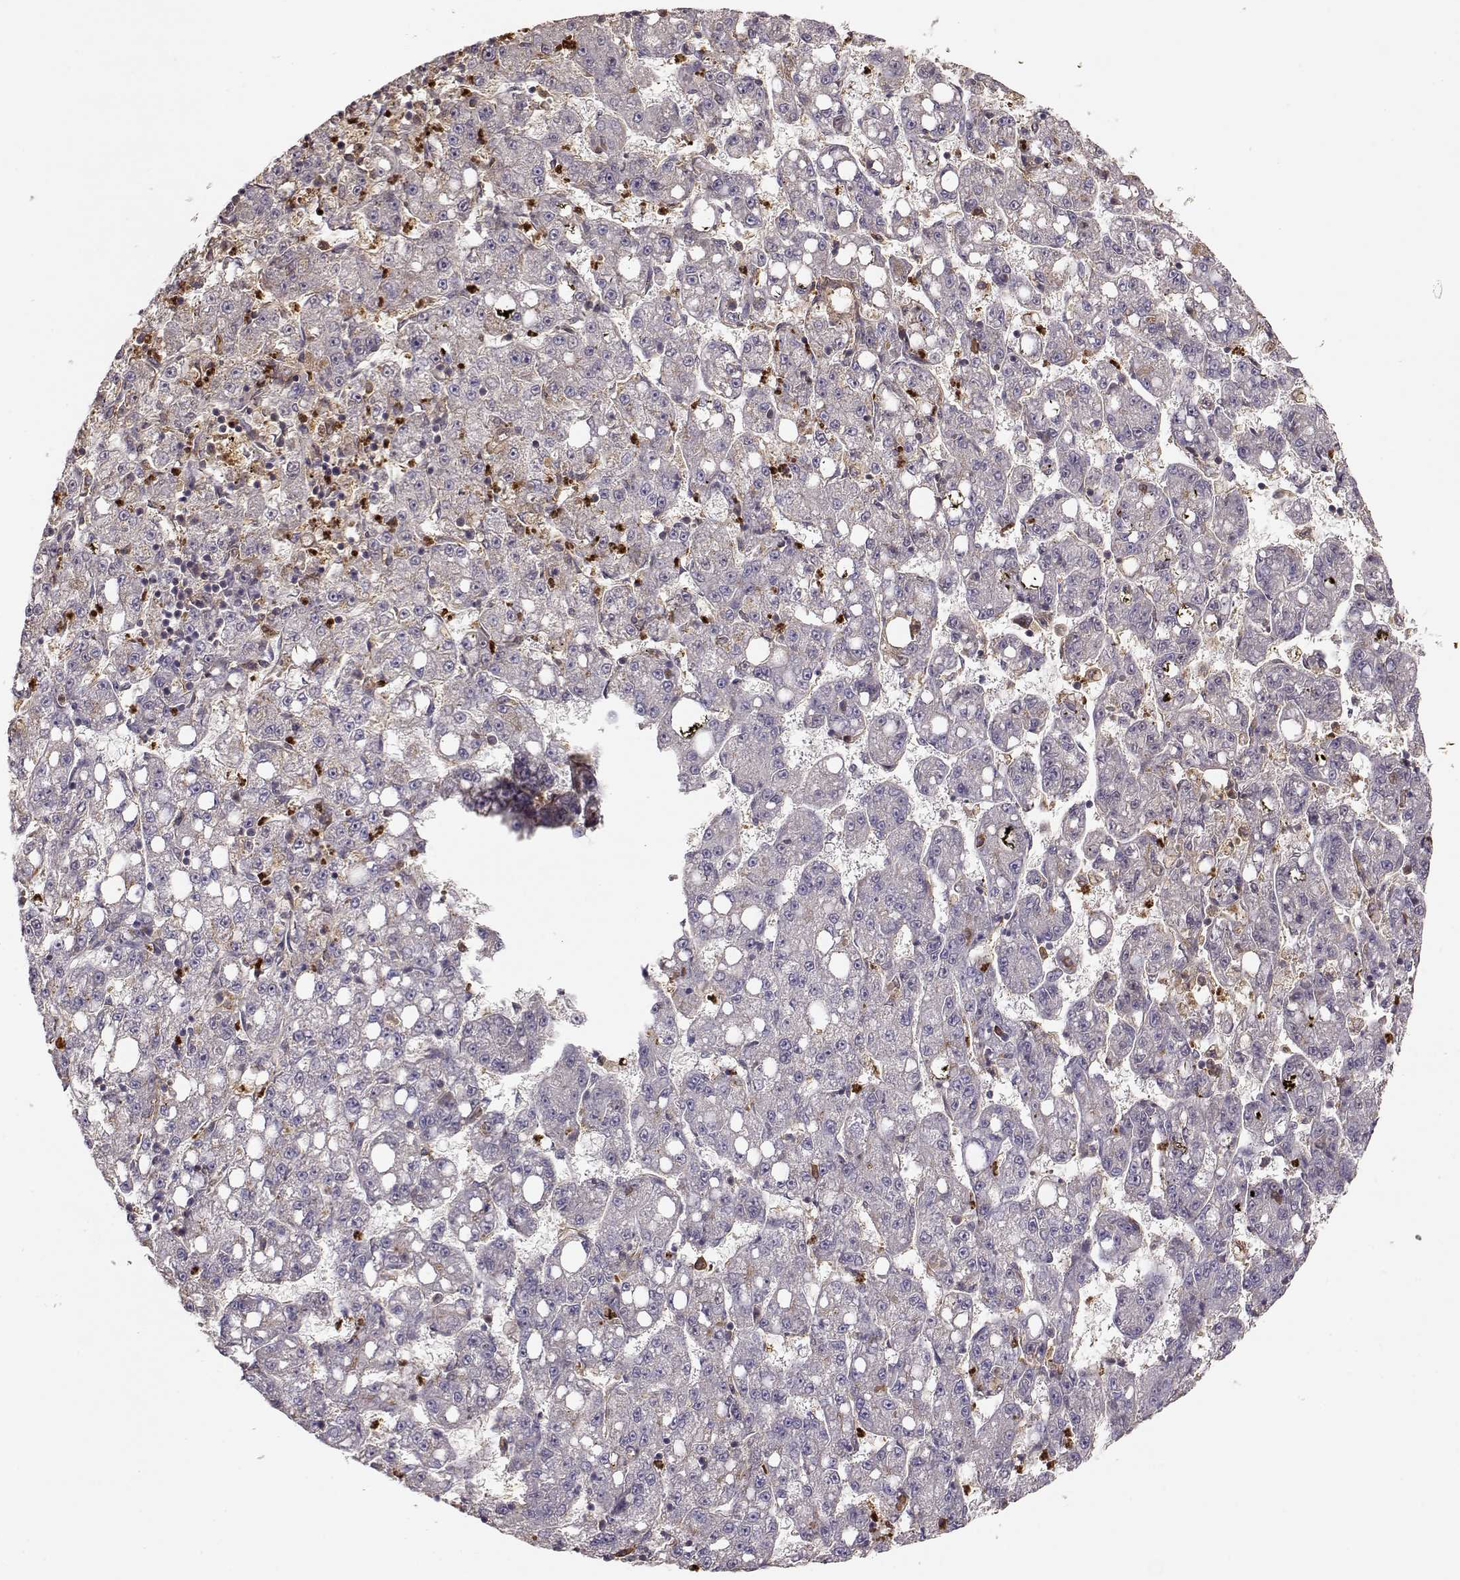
{"staining": {"intensity": "negative", "quantity": "none", "location": "none"}, "tissue": "liver cancer", "cell_type": "Tumor cells", "image_type": "cancer", "snomed": [{"axis": "morphology", "description": "Carcinoma, Hepatocellular, NOS"}, {"axis": "topography", "description": "Liver"}], "caption": "This micrograph is of liver hepatocellular carcinoma stained with immunohistochemistry to label a protein in brown with the nuclei are counter-stained blue. There is no positivity in tumor cells.", "gene": "ARHGEF2", "patient": {"sex": "female", "age": 65}}